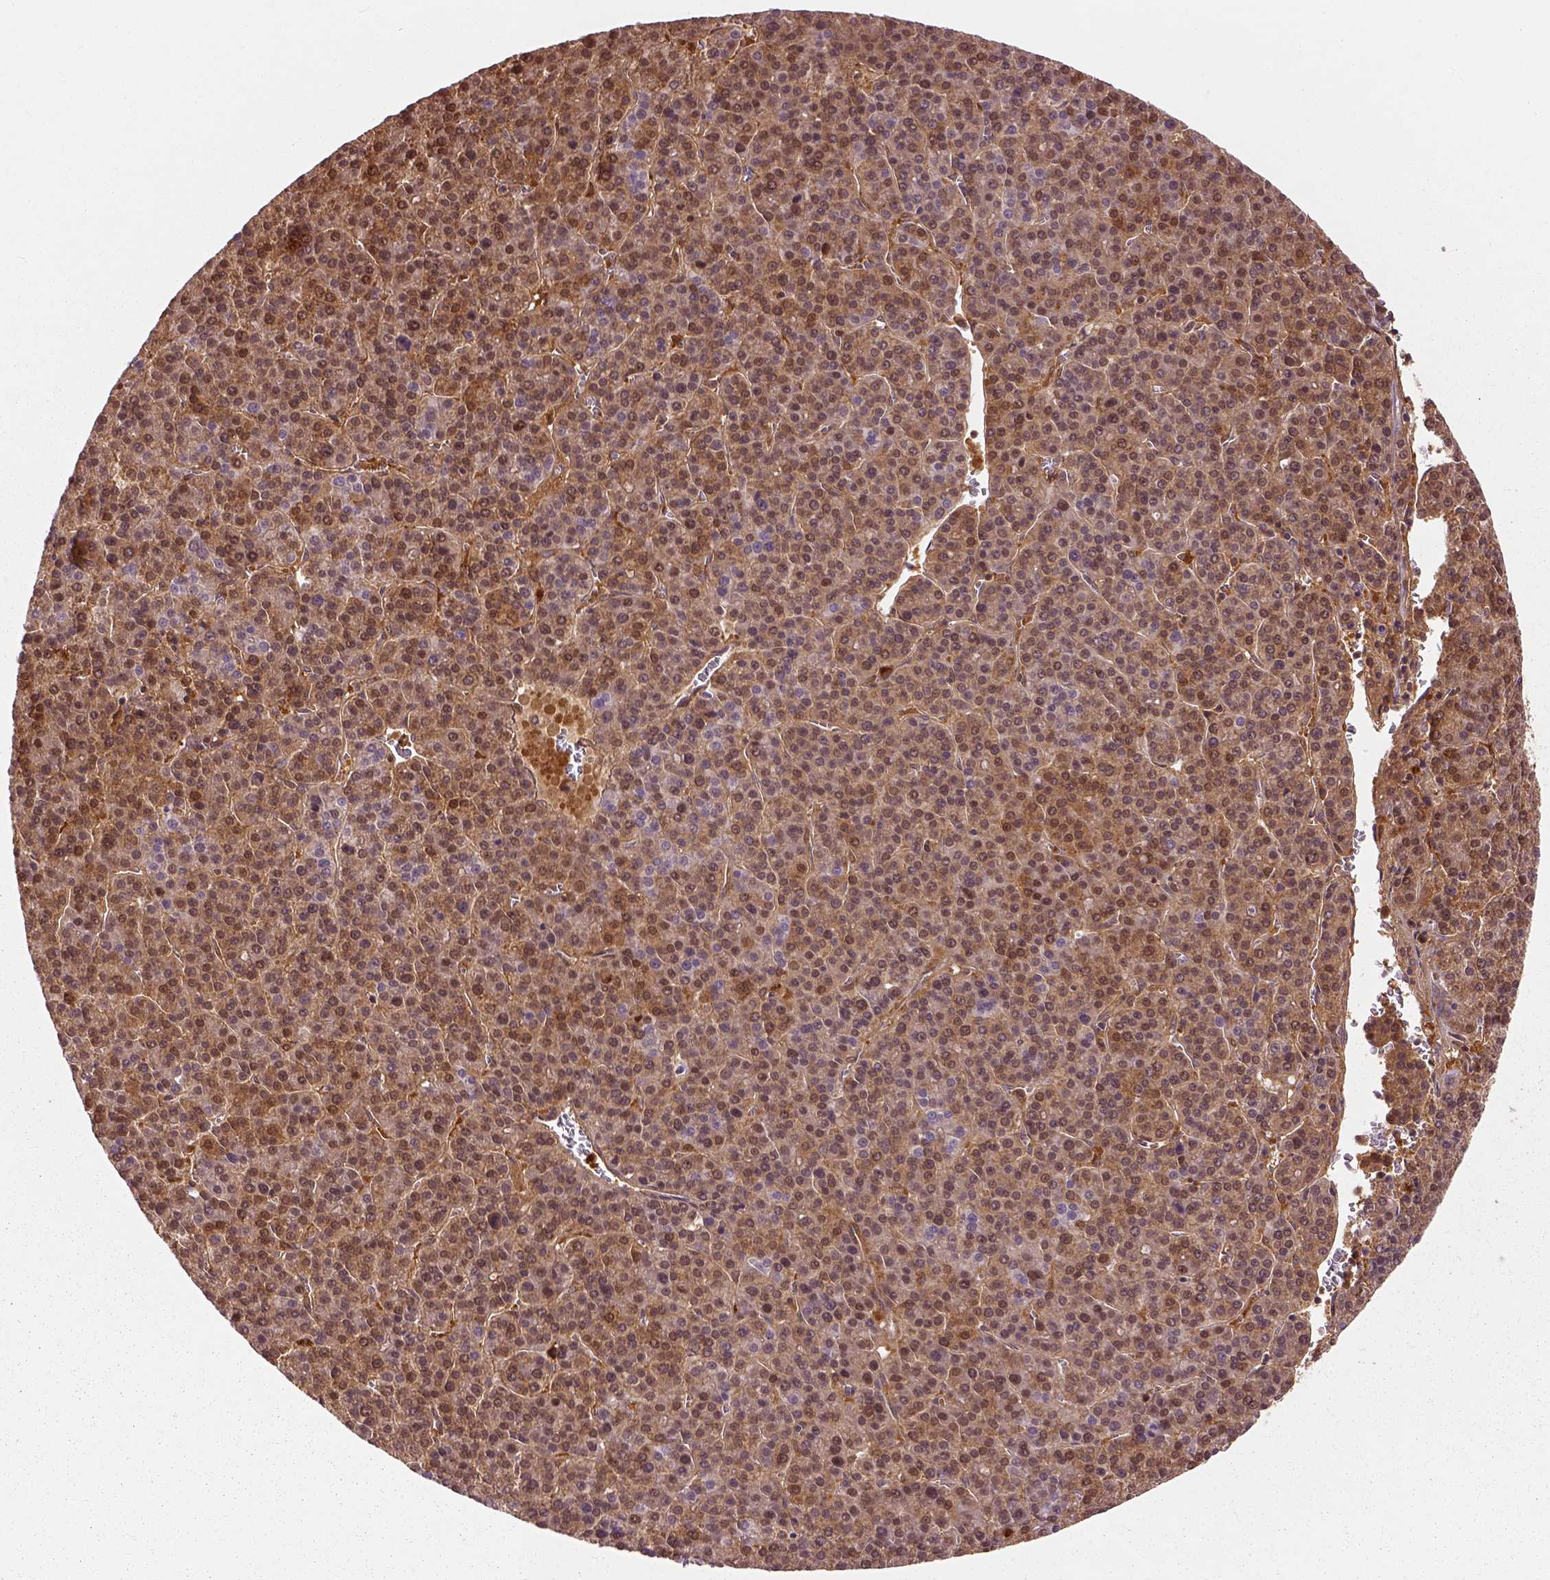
{"staining": {"intensity": "moderate", "quantity": ">75%", "location": "cytoplasmic/membranous"}, "tissue": "liver cancer", "cell_type": "Tumor cells", "image_type": "cancer", "snomed": [{"axis": "morphology", "description": "Carcinoma, Hepatocellular, NOS"}, {"axis": "topography", "description": "Liver"}], "caption": "A photomicrograph of liver cancer stained for a protein demonstrates moderate cytoplasmic/membranous brown staining in tumor cells.", "gene": "GPI", "patient": {"sex": "female", "age": 58}}